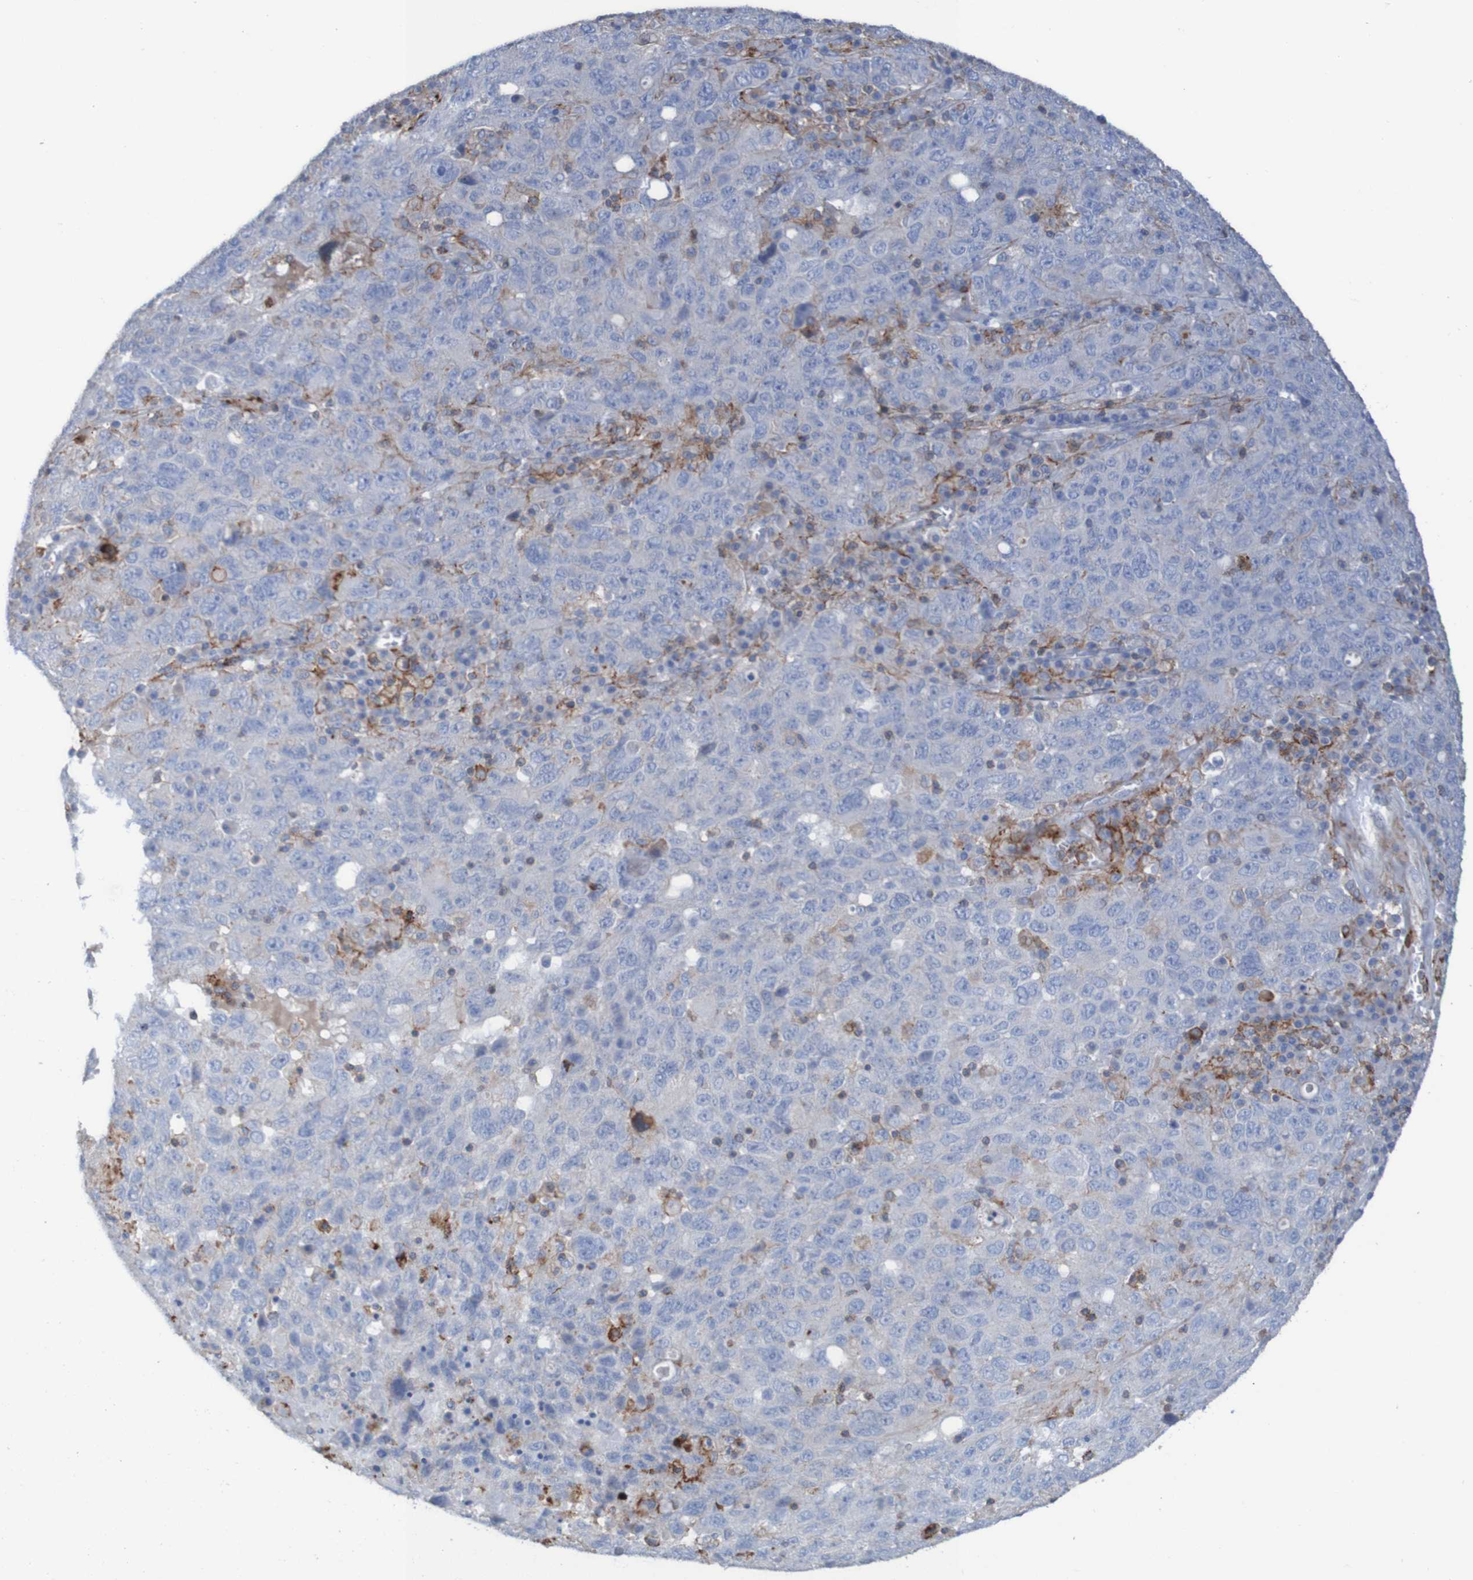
{"staining": {"intensity": "negative", "quantity": "none", "location": "none"}, "tissue": "ovarian cancer", "cell_type": "Tumor cells", "image_type": "cancer", "snomed": [{"axis": "morphology", "description": "Carcinoma, endometroid"}, {"axis": "topography", "description": "Ovary"}], "caption": "This image is of ovarian endometroid carcinoma stained with immunohistochemistry (IHC) to label a protein in brown with the nuclei are counter-stained blue. There is no positivity in tumor cells. (Stains: DAB immunohistochemistry (IHC) with hematoxylin counter stain, Microscopy: brightfield microscopy at high magnification).", "gene": "RNF182", "patient": {"sex": "female", "age": 62}}